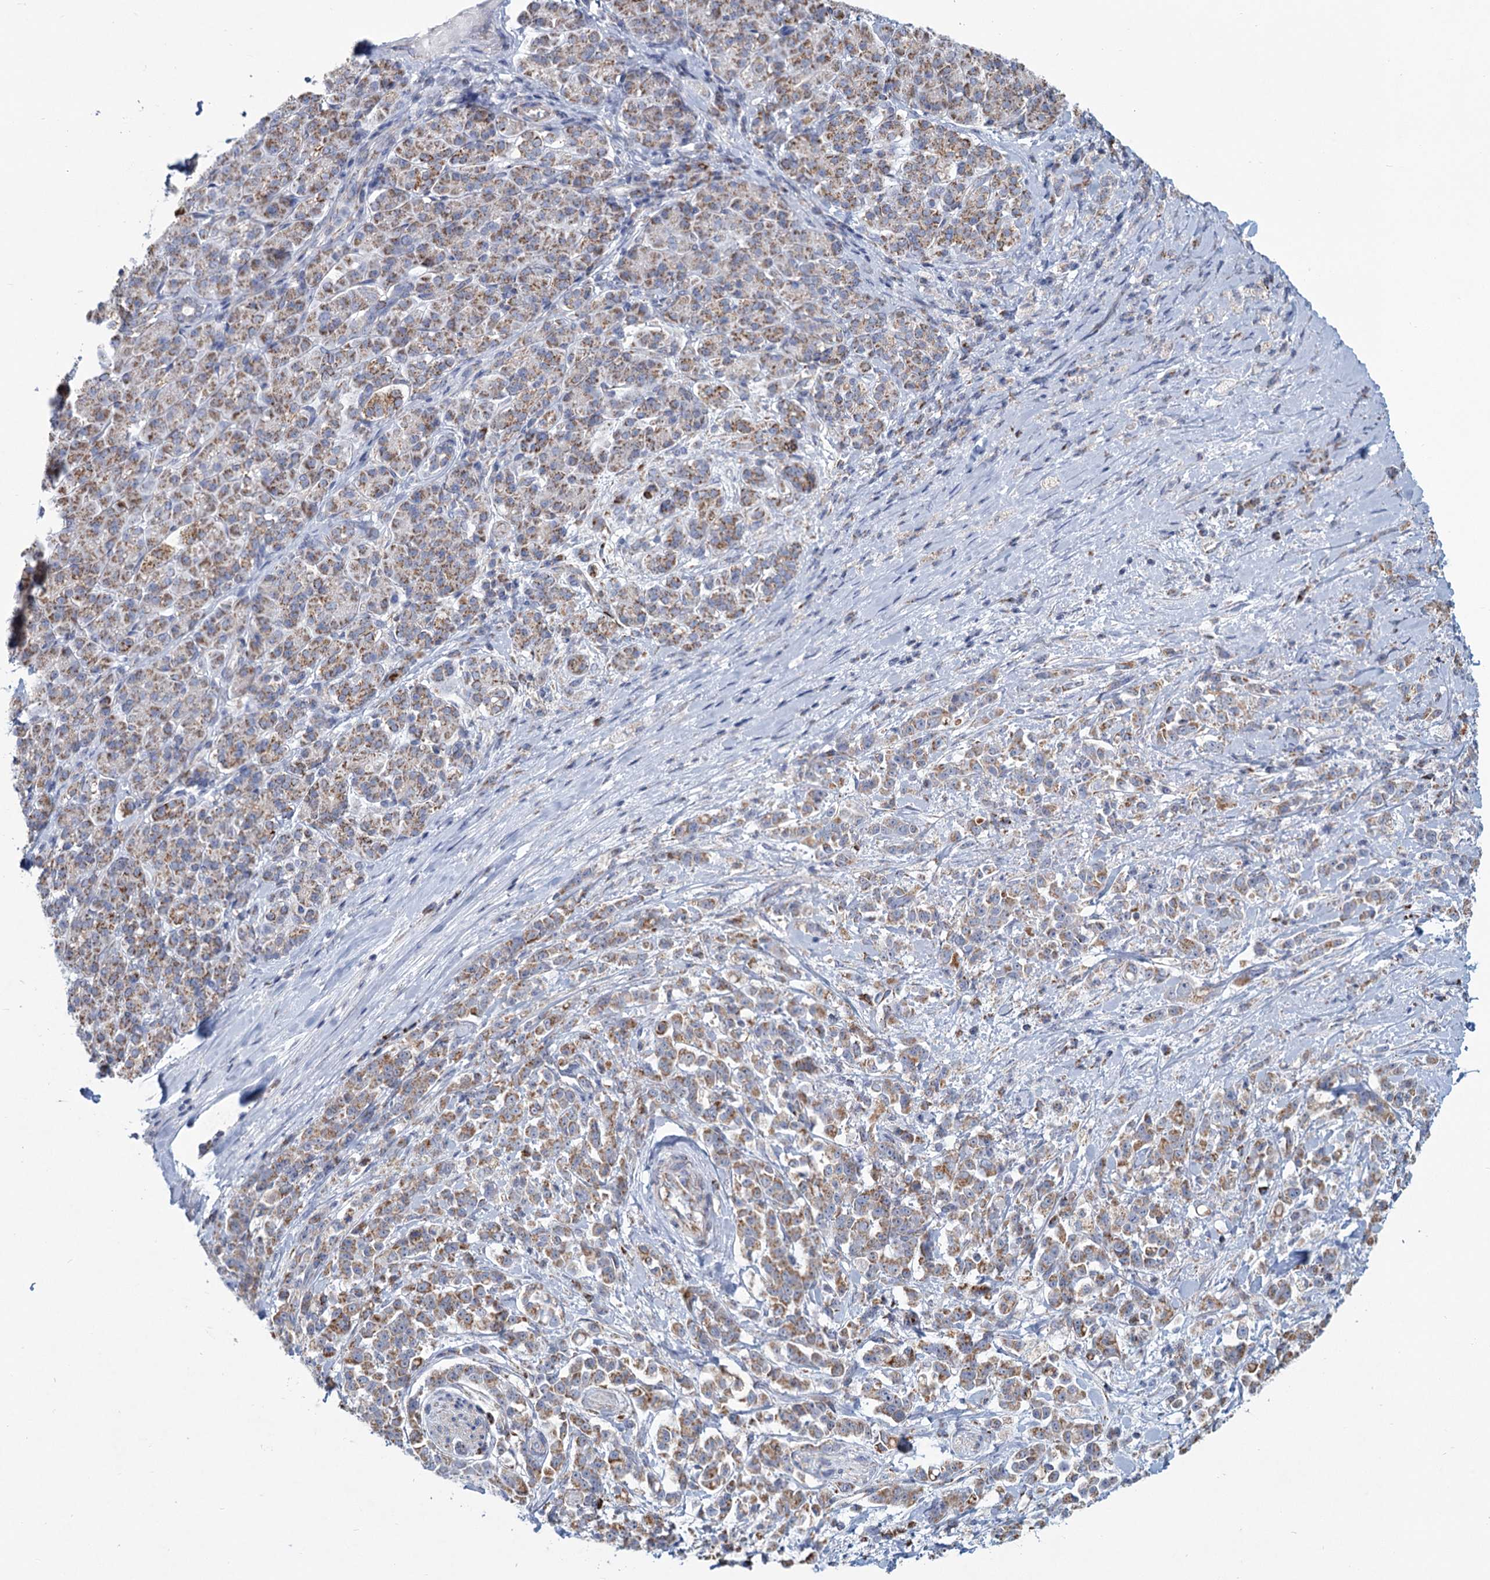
{"staining": {"intensity": "moderate", "quantity": ">75%", "location": "cytoplasmic/membranous"}, "tissue": "pancreatic cancer", "cell_type": "Tumor cells", "image_type": "cancer", "snomed": [{"axis": "morphology", "description": "Normal tissue, NOS"}, {"axis": "morphology", "description": "Adenocarcinoma, NOS"}, {"axis": "topography", "description": "Pancreas"}], "caption": "Adenocarcinoma (pancreatic) tissue displays moderate cytoplasmic/membranous expression in about >75% of tumor cells, visualized by immunohistochemistry.", "gene": "NDUFC2", "patient": {"sex": "female", "age": 64}}